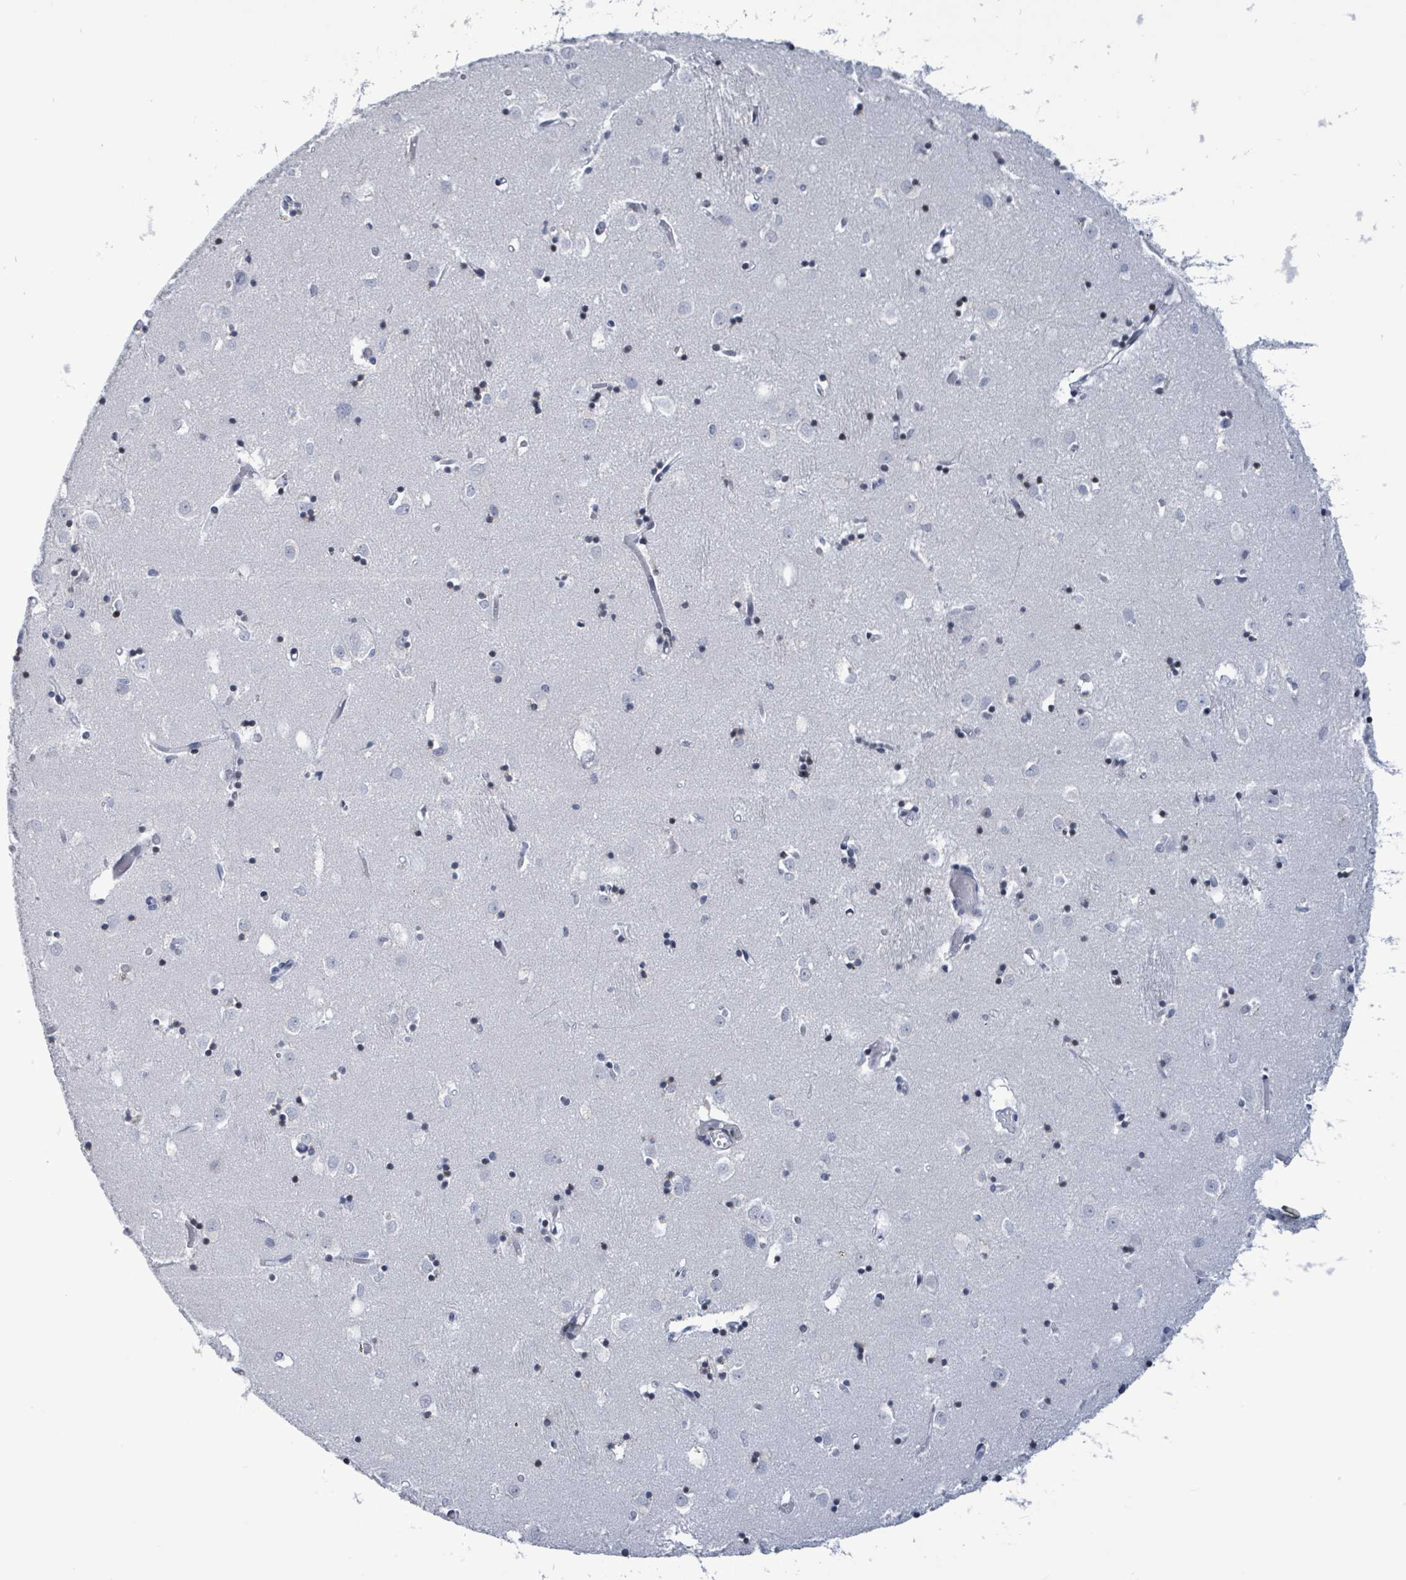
{"staining": {"intensity": "negative", "quantity": "none", "location": "none"}, "tissue": "caudate", "cell_type": "Glial cells", "image_type": "normal", "snomed": [{"axis": "morphology", "description": "Normal tissue, NOS"}, {"axis": "topography", "description": "Lateral ventricle wall"}], "caption": "Immunohistochemical staining of benign caudate exhibits no significant staining in glial cells.", "gene": "NTN3", "patient": {"sex": "male", "age": 70}}